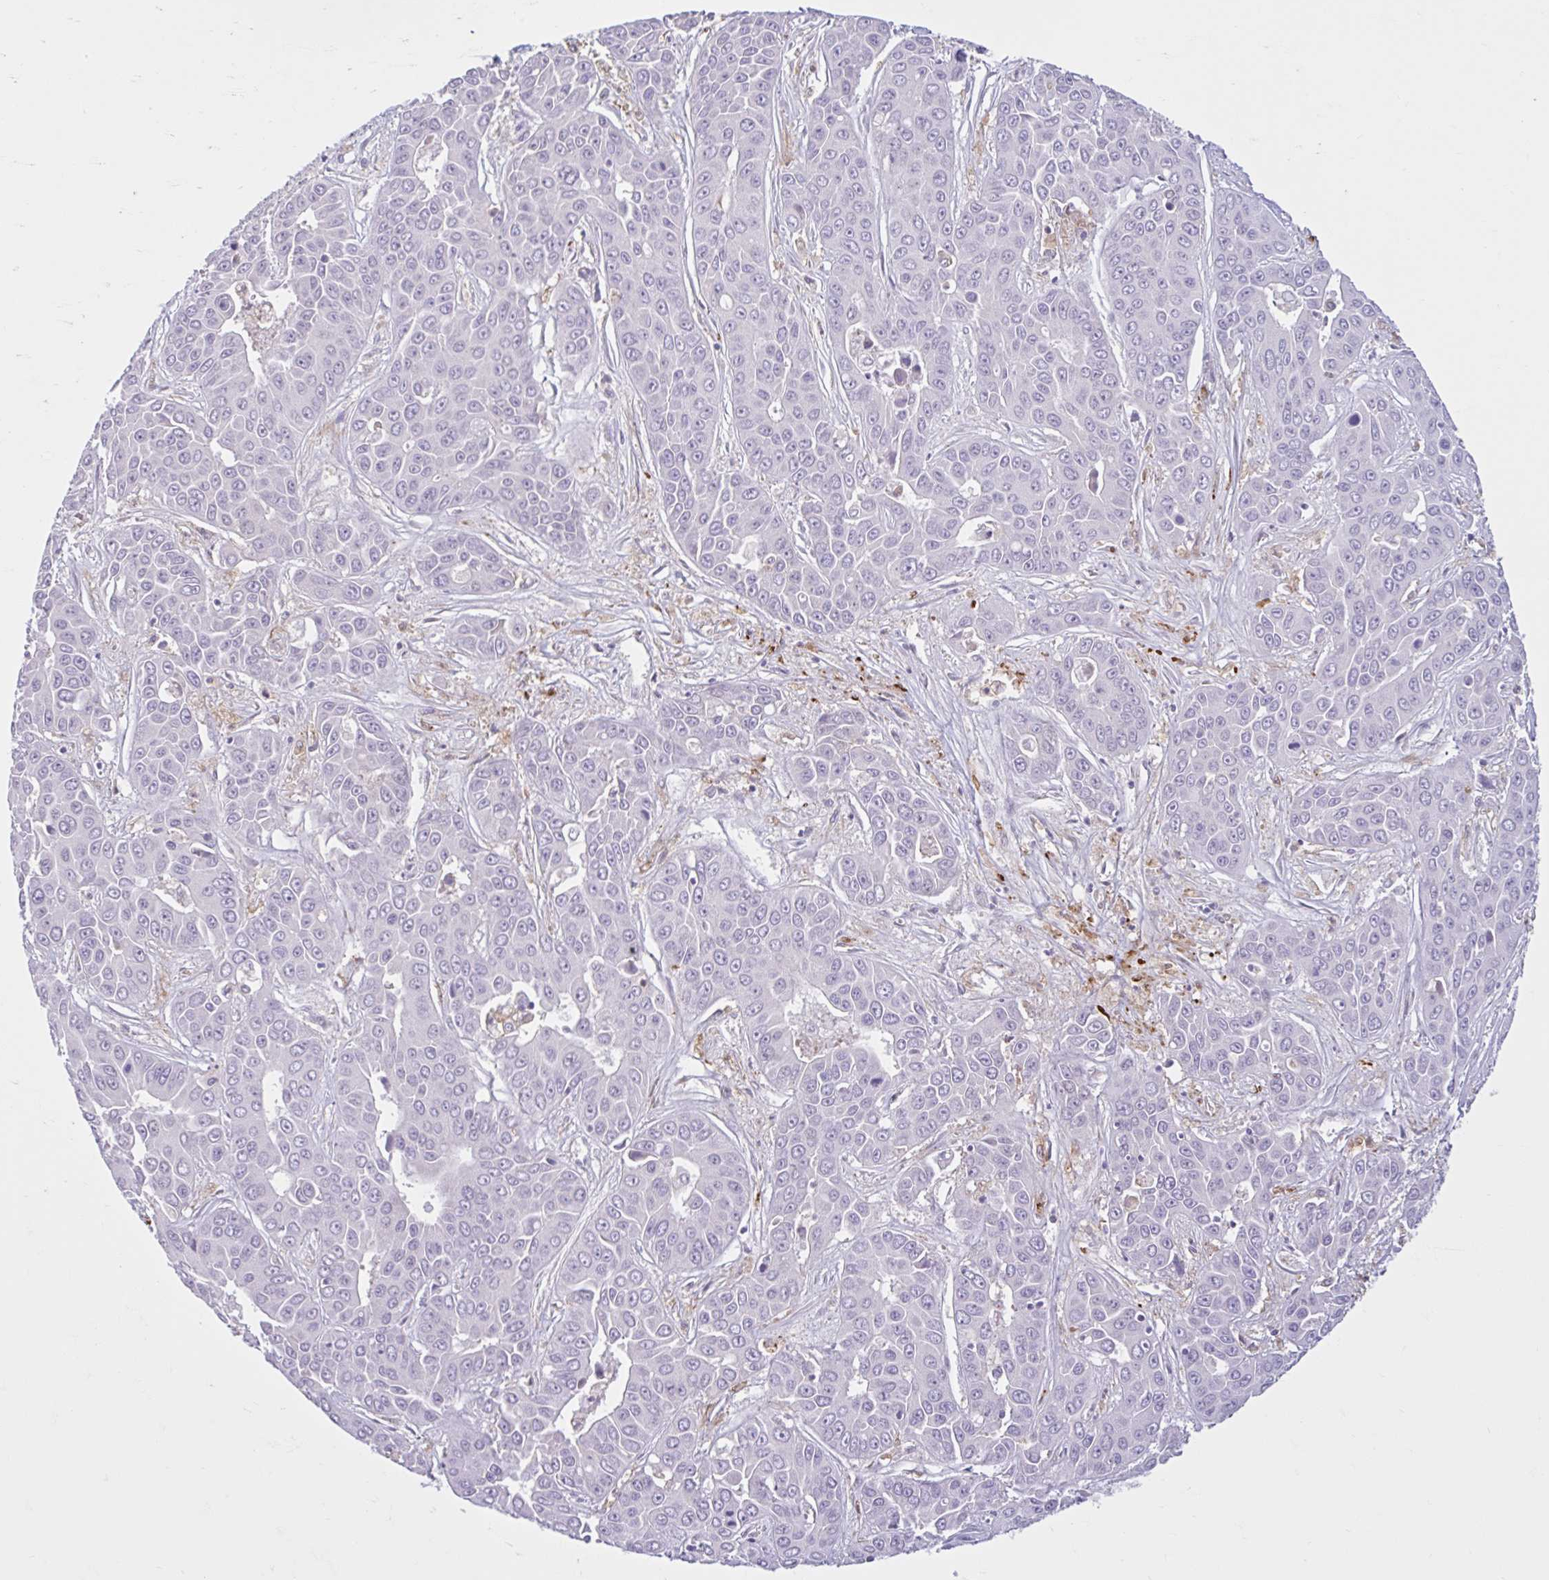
{"staining": {"intensity": "negative", "quantity": "none", "location": "none"}, "tissue": "liver cancer", "cell_type": "Tumor cells", "image_type": "cancer", "snomed": [{"axis": "morphology", "description": "Cholangiocarcinoma"}, {"axis": "topography", "description": "Liver"}], "caption": "Liver cancer (cholangiocarcinoma) was stained to show a protein in brown. There is no significant expression in tumor cells.", "gene": "CEP120", "patient": {"sex": "female", "age": 52}}